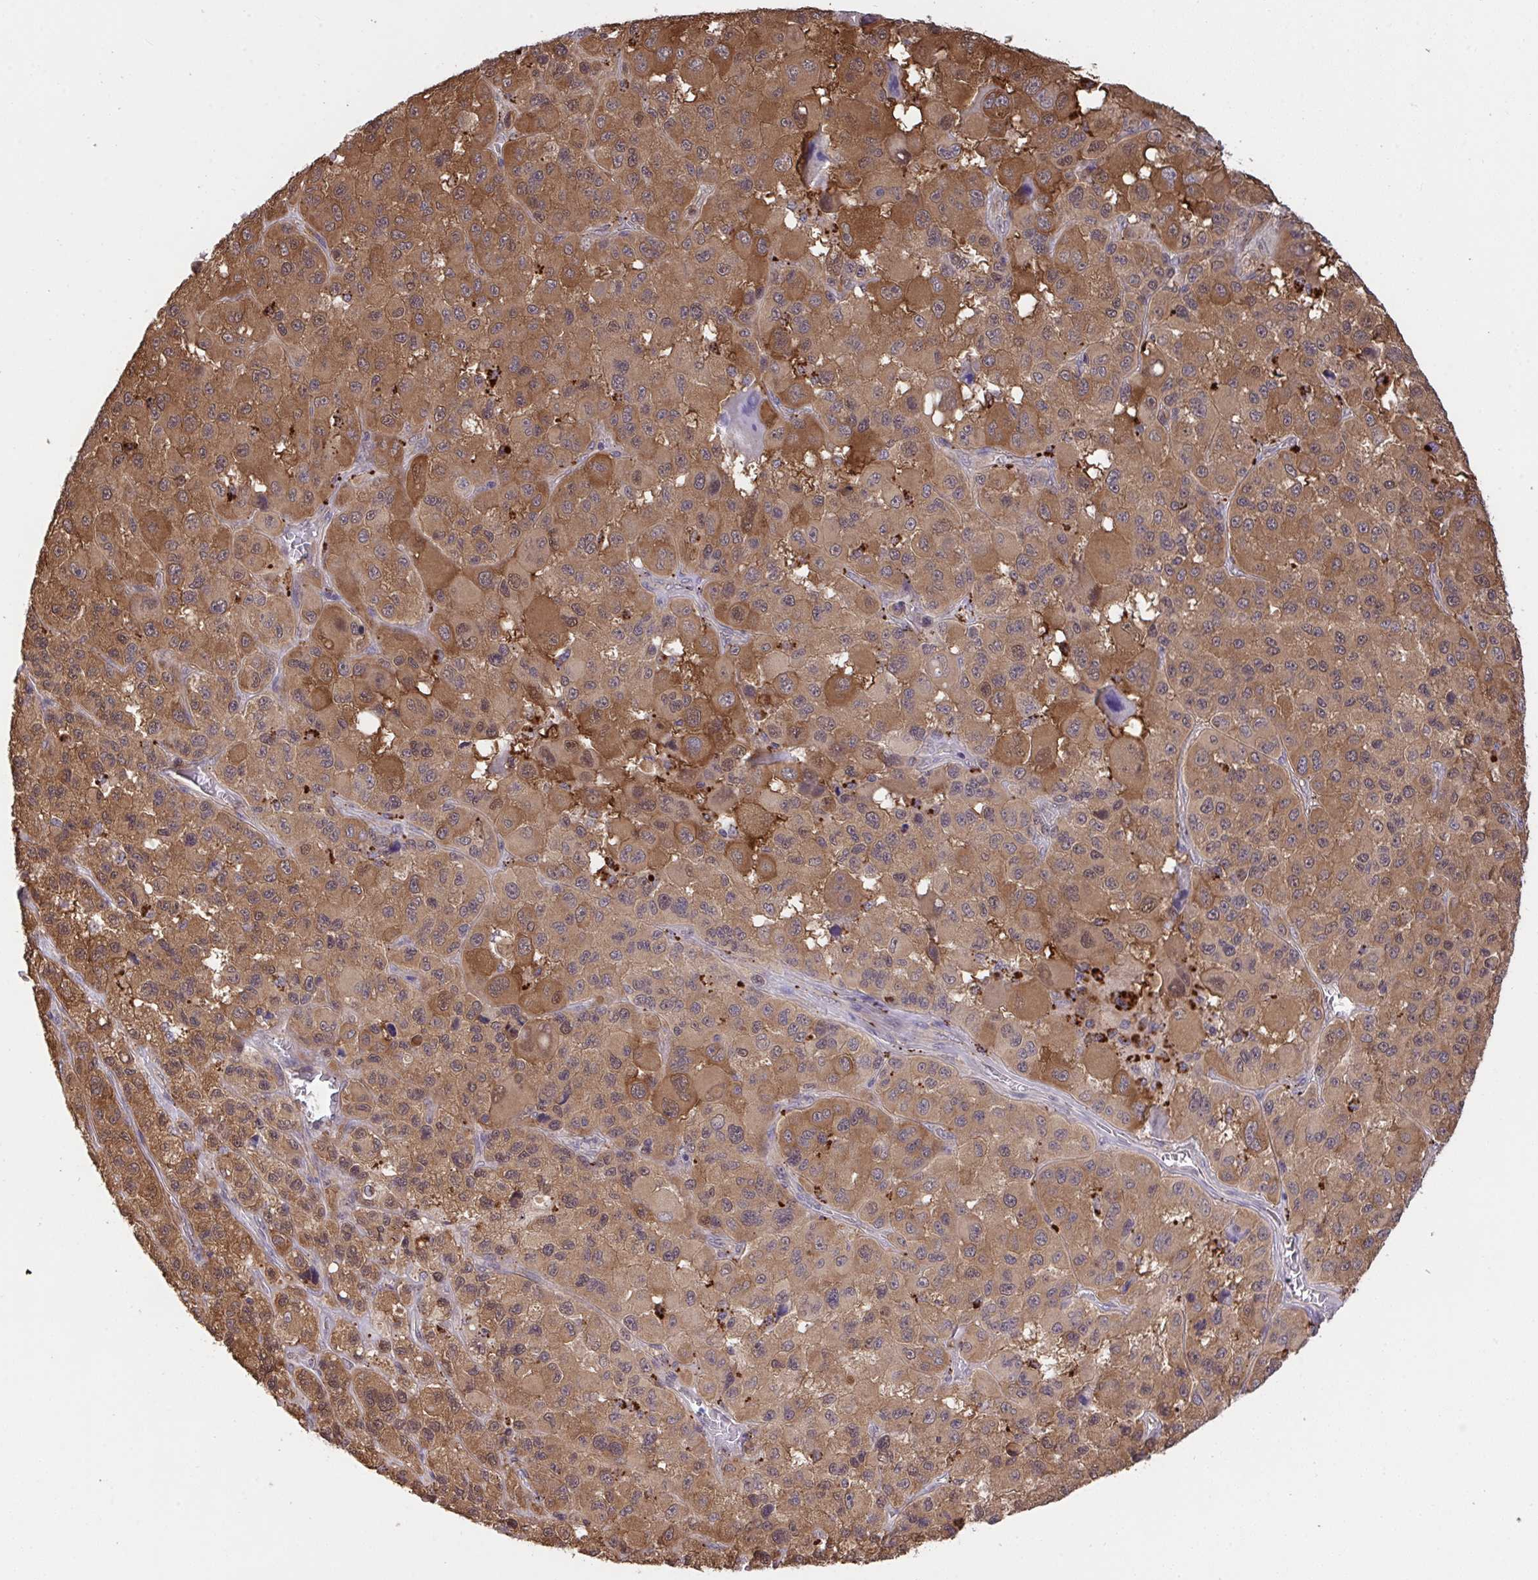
{"staining": {"intensity": "strong", "quantity": ">75%", "location": "cytoplasmic/membranous,nuclear"}, "tissue": "melanoma", "cell_type": "Tumor cells", "image_type": "cancer", "snomed": [{"axis": "morphology", "description": "Malignant melanoma, Metastatic site"}, {"axis": "topography", "description": "Lymph node"}], "caption": "DAB immunohistochemical staining of malignant melanoma (metastatic site) shows strong cytoplasmic/membranous and nuclear protein staining in approximately >75% of tumor cells.", "gene": "C12orf57", "patient": {"sex": "female", "age": 65}}